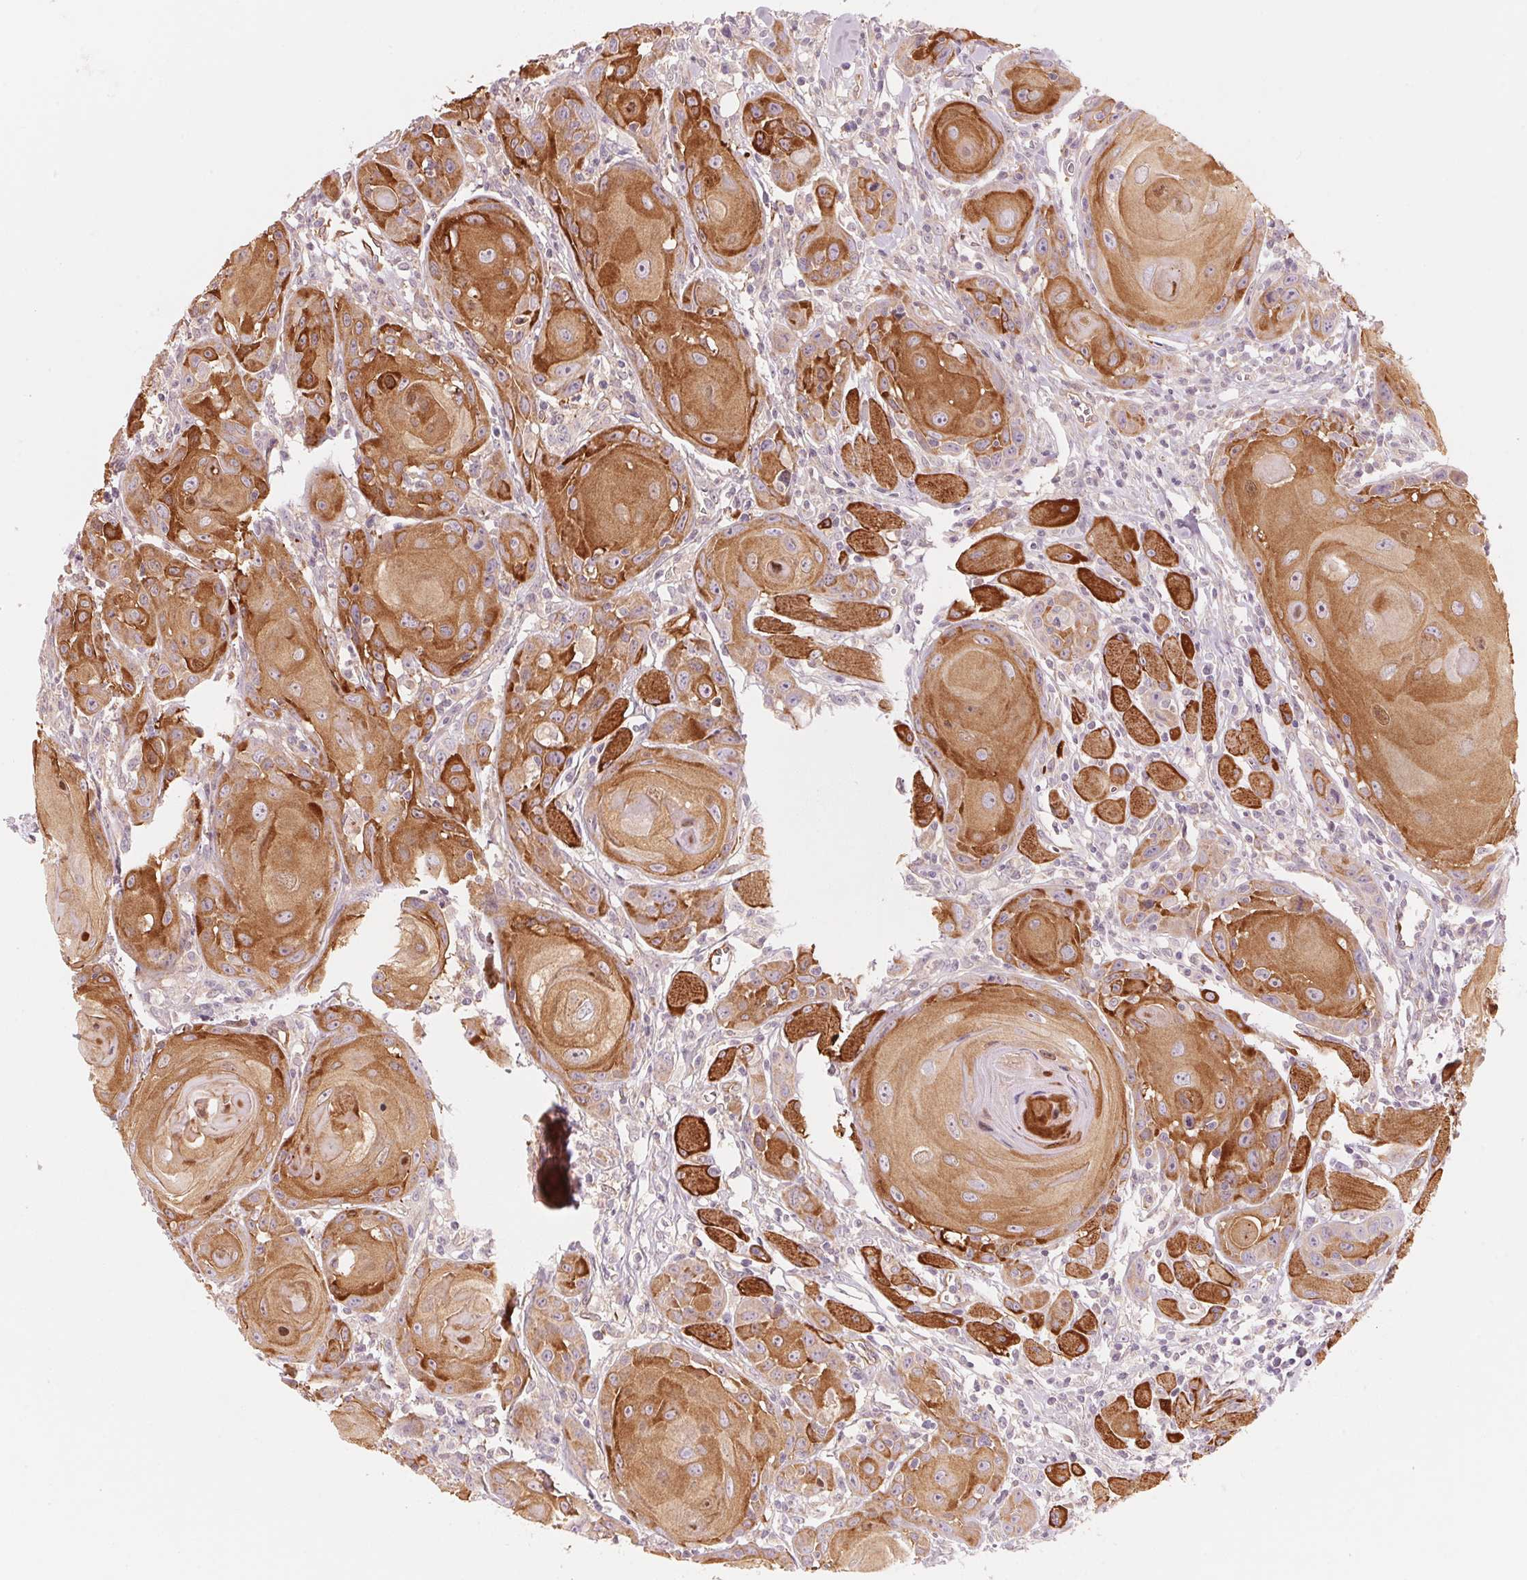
{"staining": {"intensity": "moderate", "quantity": "25%-75%", "location": "cytoplasmic/membranous"}, "tissue": "head and neck cancer", "cell_type": "Tumor cells", "image_type": "cancer", "snomed": [{"axis": "morphology", "description": "Squamous cell carcinoma, NOS"}, {"axis": "topography", "description": "Head-Neck"}], "caption": "Head and neck cancer was stained to show a protein in brown. There is medium levels of moderate cytoplasmic/membranous staining in about 25%-75% of tumor cells.", "gene": "SLC17A4", "patient": {"sex": "female", "age": 80}}